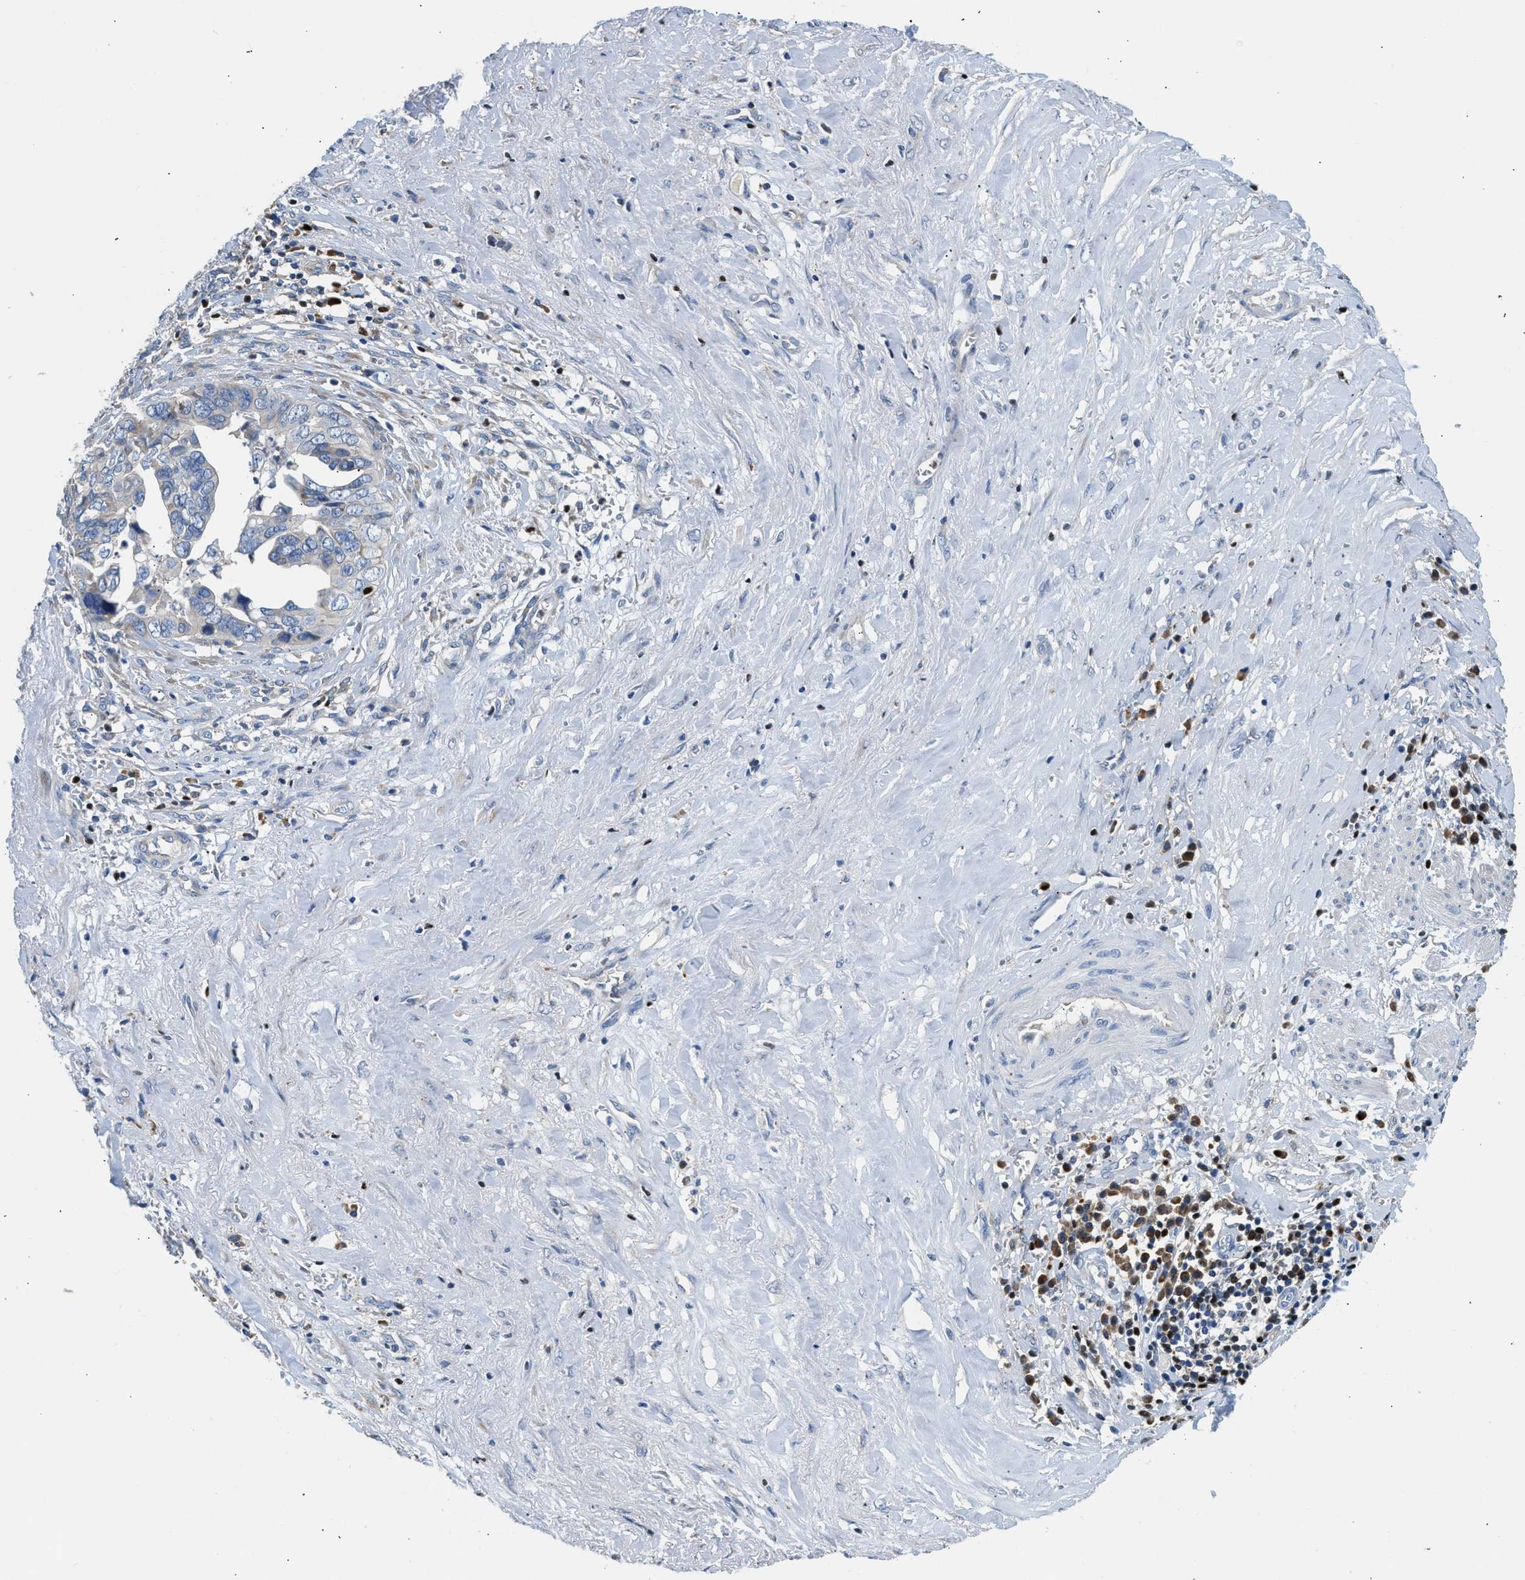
{"staining": {"intensity": "negative", "quantity": "none", "location": "none"}, "tissue": "liver cancer", "cell_type": "Tumor cells", "image_type": "cancer", "snomed": [{"axis": "morphology", "description": "Cholangiocarcinoma"}, {"axis": "topography", "description": "Liver"}], "caption": "DAB (3,3'-diaminobenzidine) immunohistochemical staining of human liver cancer displays no significant positivity in tumor cells.", "gene": "TOX", "patient": {"sex": "female", "age": 79}}